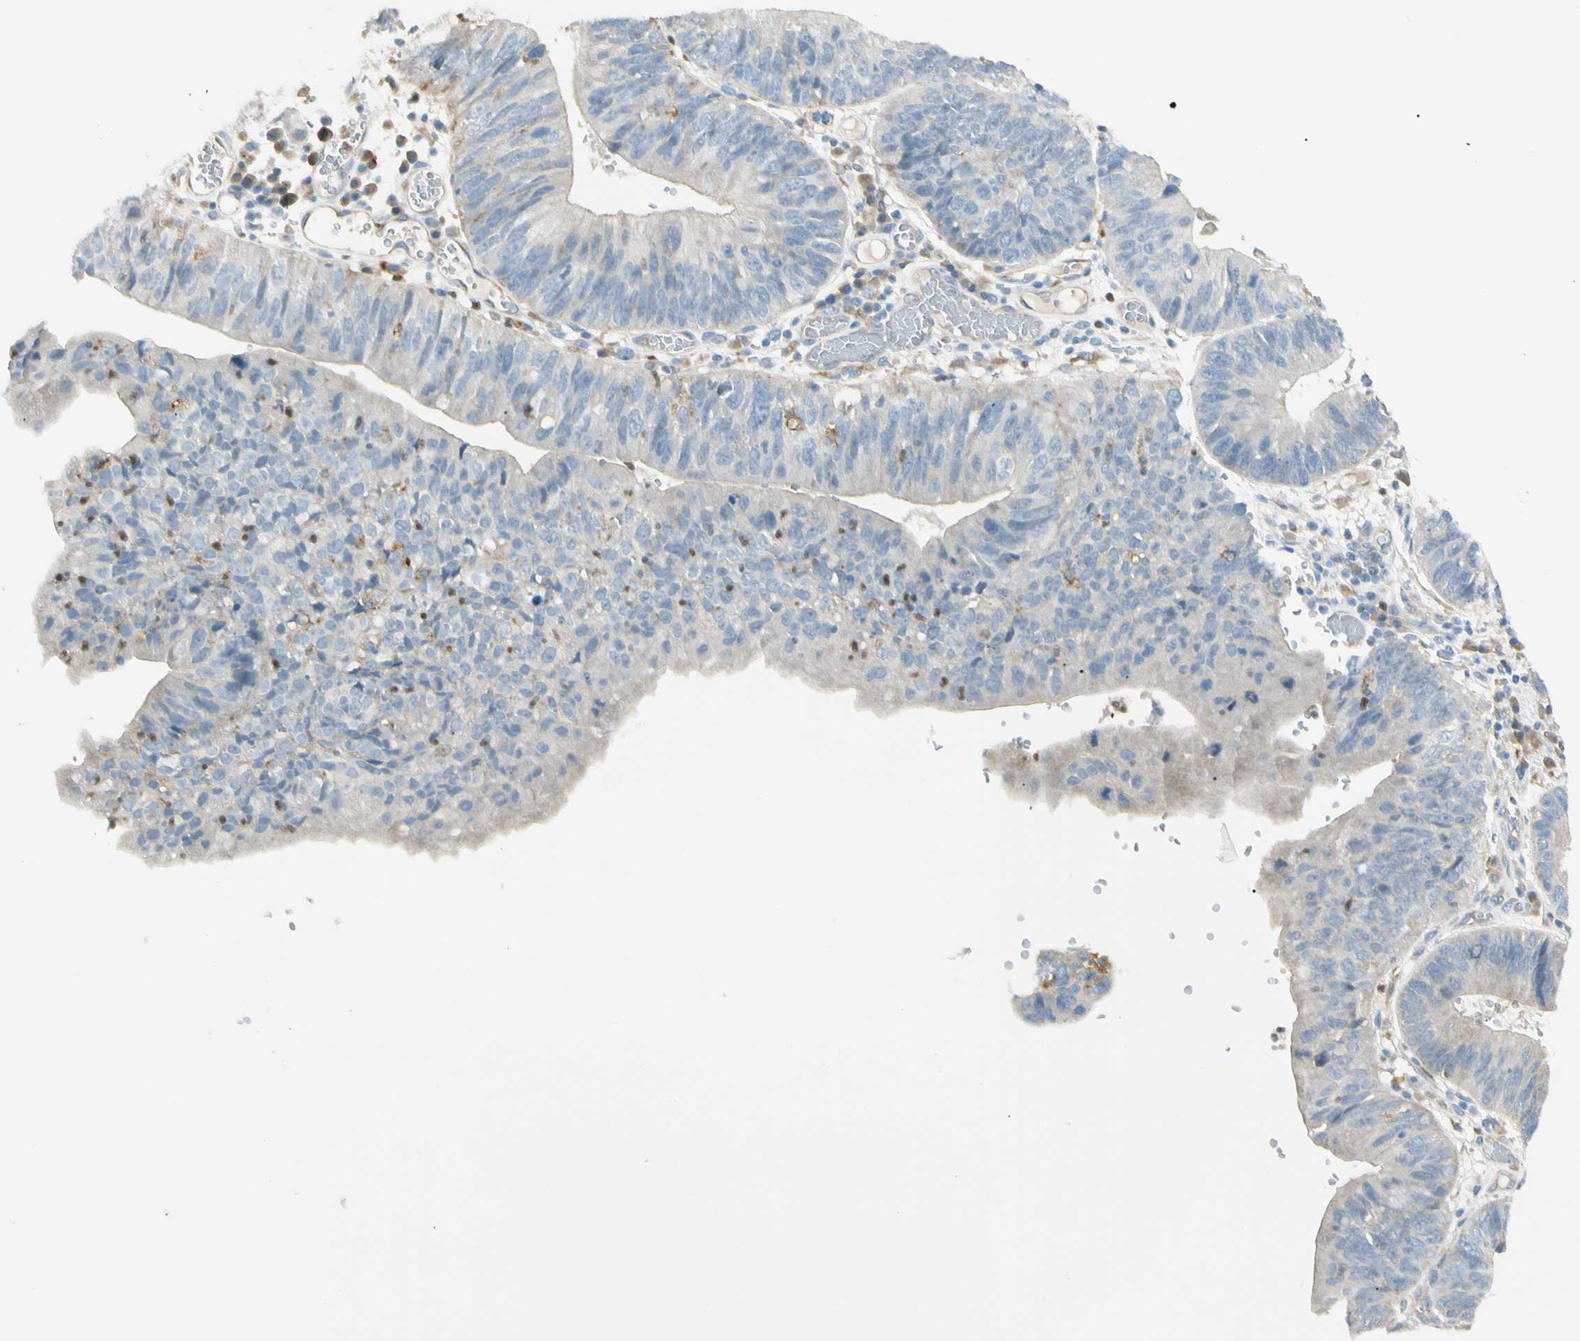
{"staining": {"intensity": "negative", "quantity": "none", "location": "none"}, "tissue": "stomach cancer", "cell_type": "Tumor cells", "image_type": "cancer", "snomed": [{"axis": "morphology", "description": "Adenocarcinoma, NOS"}, {"axis": "topography", "description": "Stomach"}], "caption": "Photomicrograph shows no significant protein positivity in tumor cells of stomach adenocarcinoma.", "gene": "LPCAT2", "patient": {"sex": "male", "age": 59}}